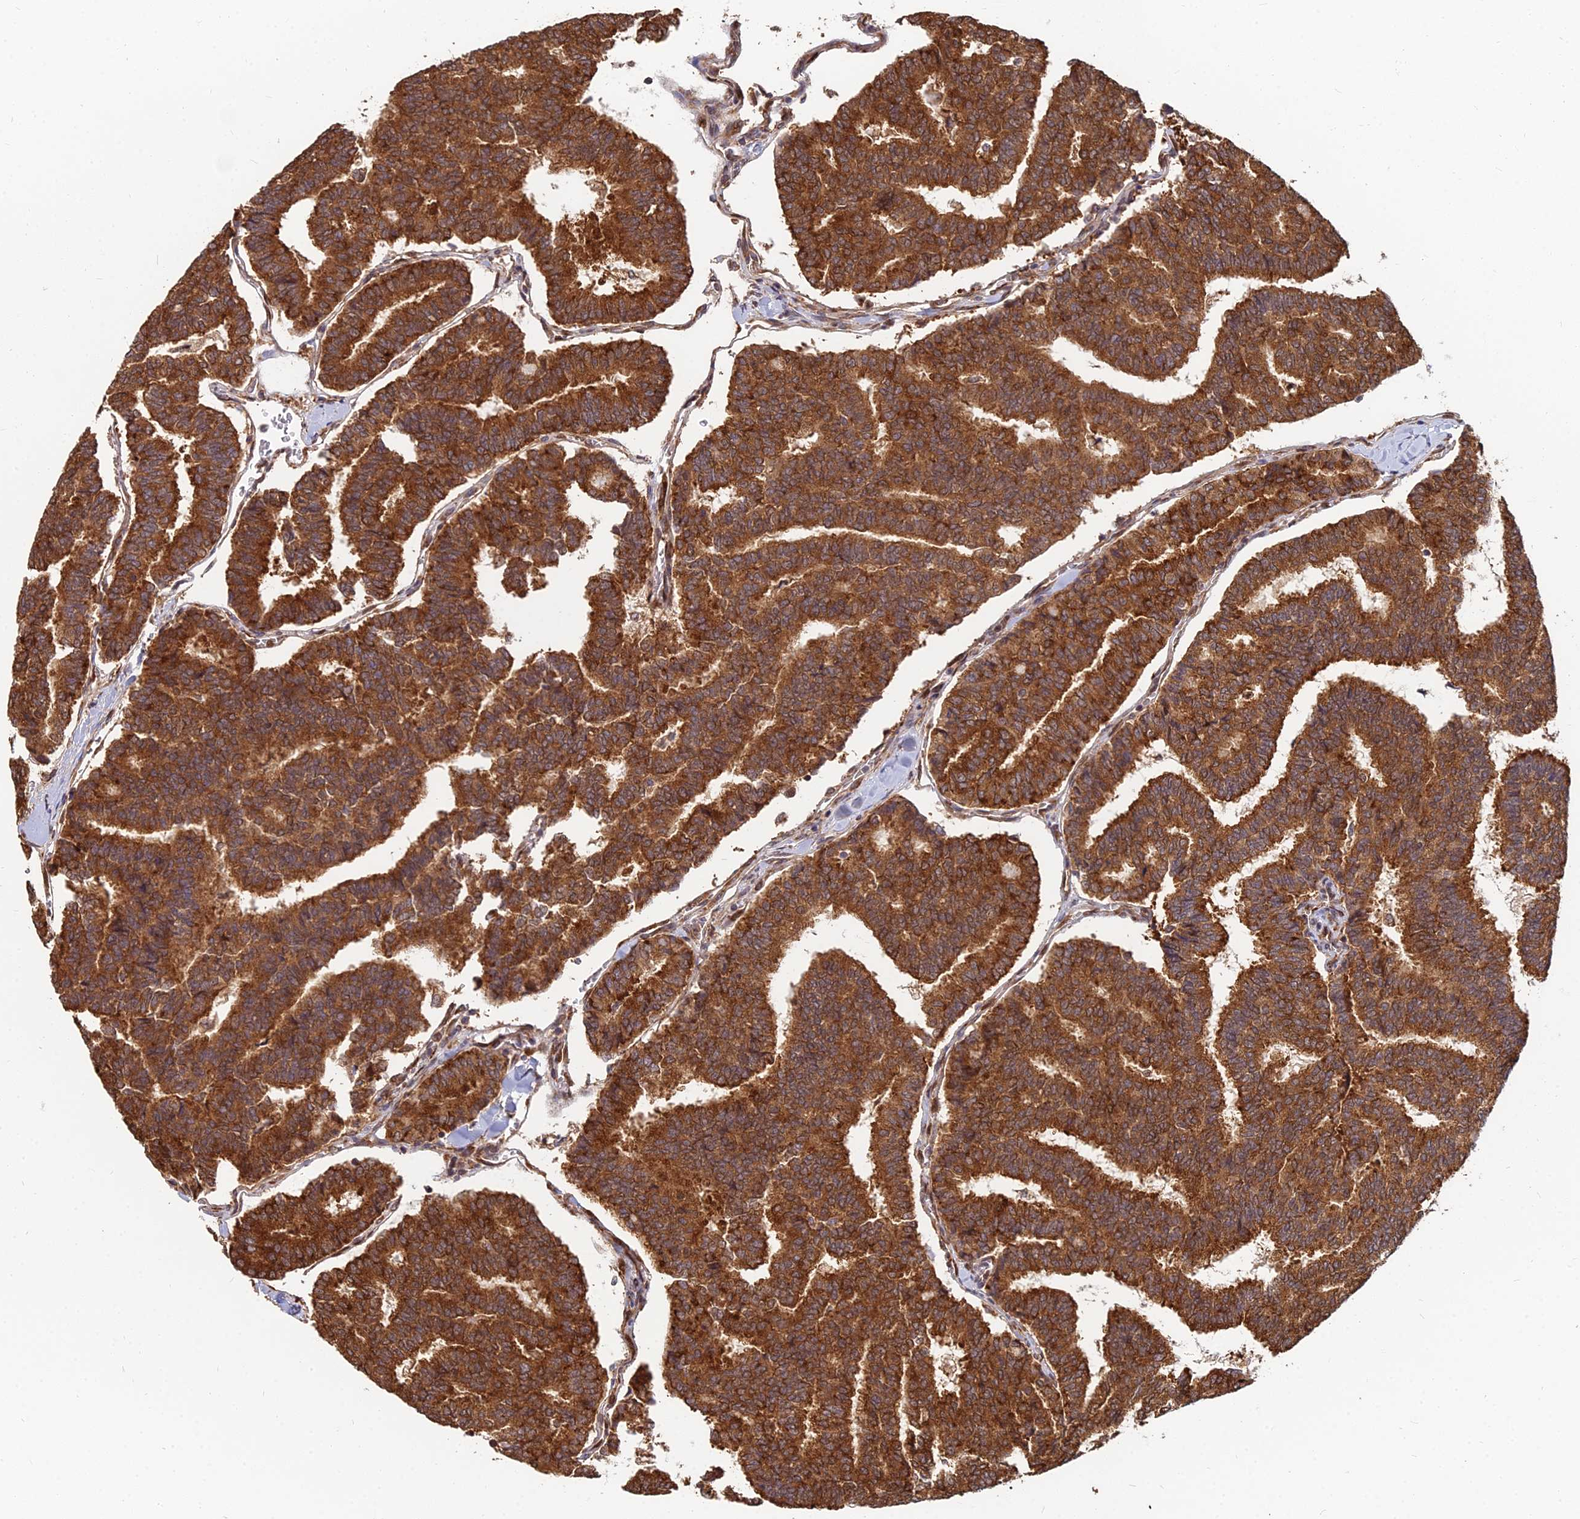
{"staining": {"intensity": "strong", "quantity": ">75%", "location": "cytoplasmic/membranous"}, "tissue": "thyroid cancer", "cell_type": "Tumor cells", "image_type": "cancer", "snomed": [{"axis": "morphology", "description": "Papillary adenocarcinoma, NOS"}, {"axis": "topography", "description": "Thyroid gland"}], "caption": "Thyroid cancer stained with a protein marker shows strong staining in tumor cells.", "gene": "CCT6B", "patient": {"sex": "female", "age": 35}}